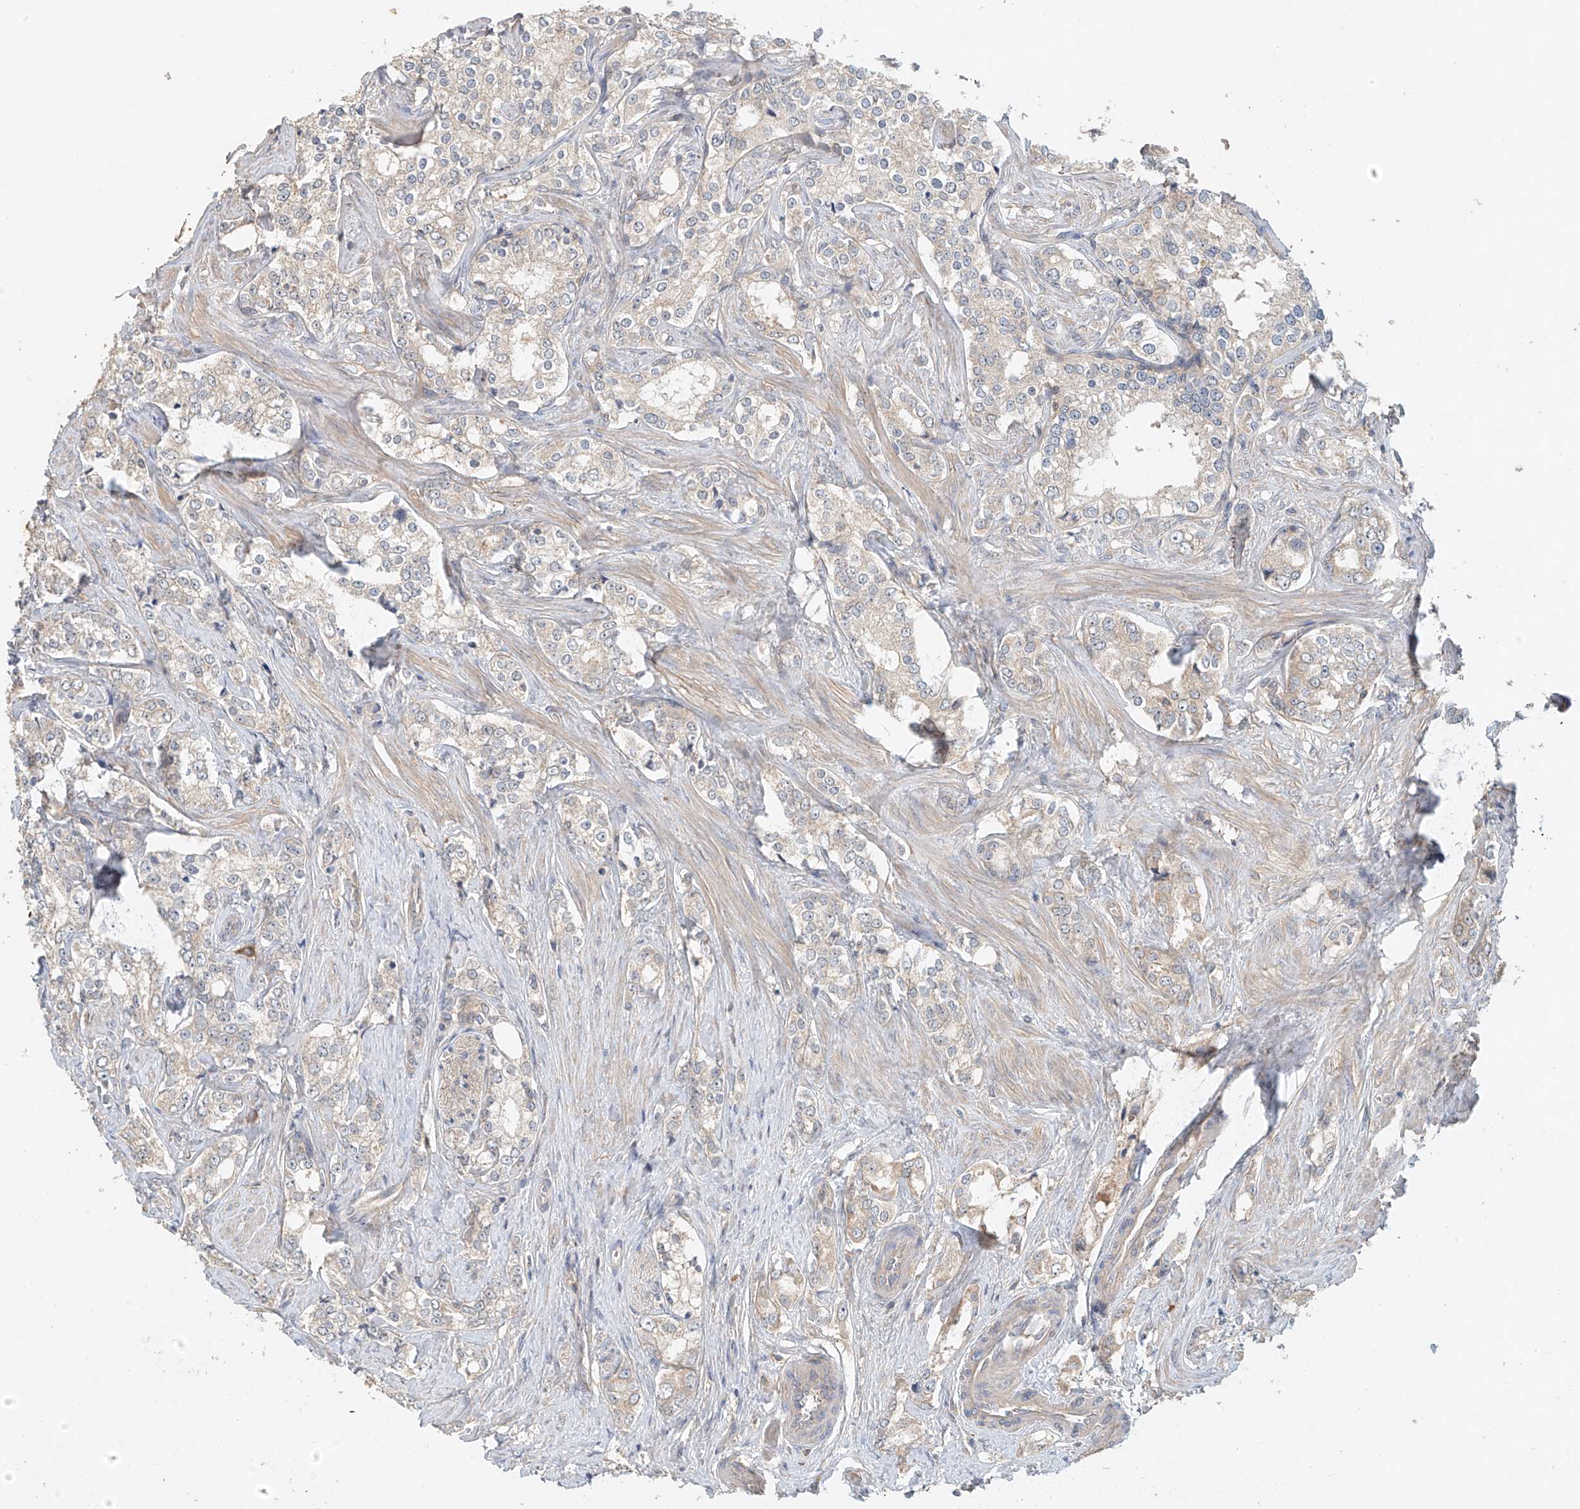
{"staining": {"intensity": "negative", "quantity": "none", "location": "none"}, "tissue": "prostate cancer", "cell_type": "Tumor cells", "image_type": "cancer", "snomed": [{"axis": "morphology", "description": "Adenocarcinoma, High grade"}, {"axis": "topography", "description": "Prostate"}], "caption": "Tumor cells are negative for brown protein staining in prostate cancer (high-grade adenocarcinoma). (Stains: DAB (3,3'-diaminobenzidine) IHC with hematoxylin counter stain, Microscopy: brightfield microscopy at high magnification).", "gene": "GNB1L", "patient": {"sex": "male", "age": 66}}